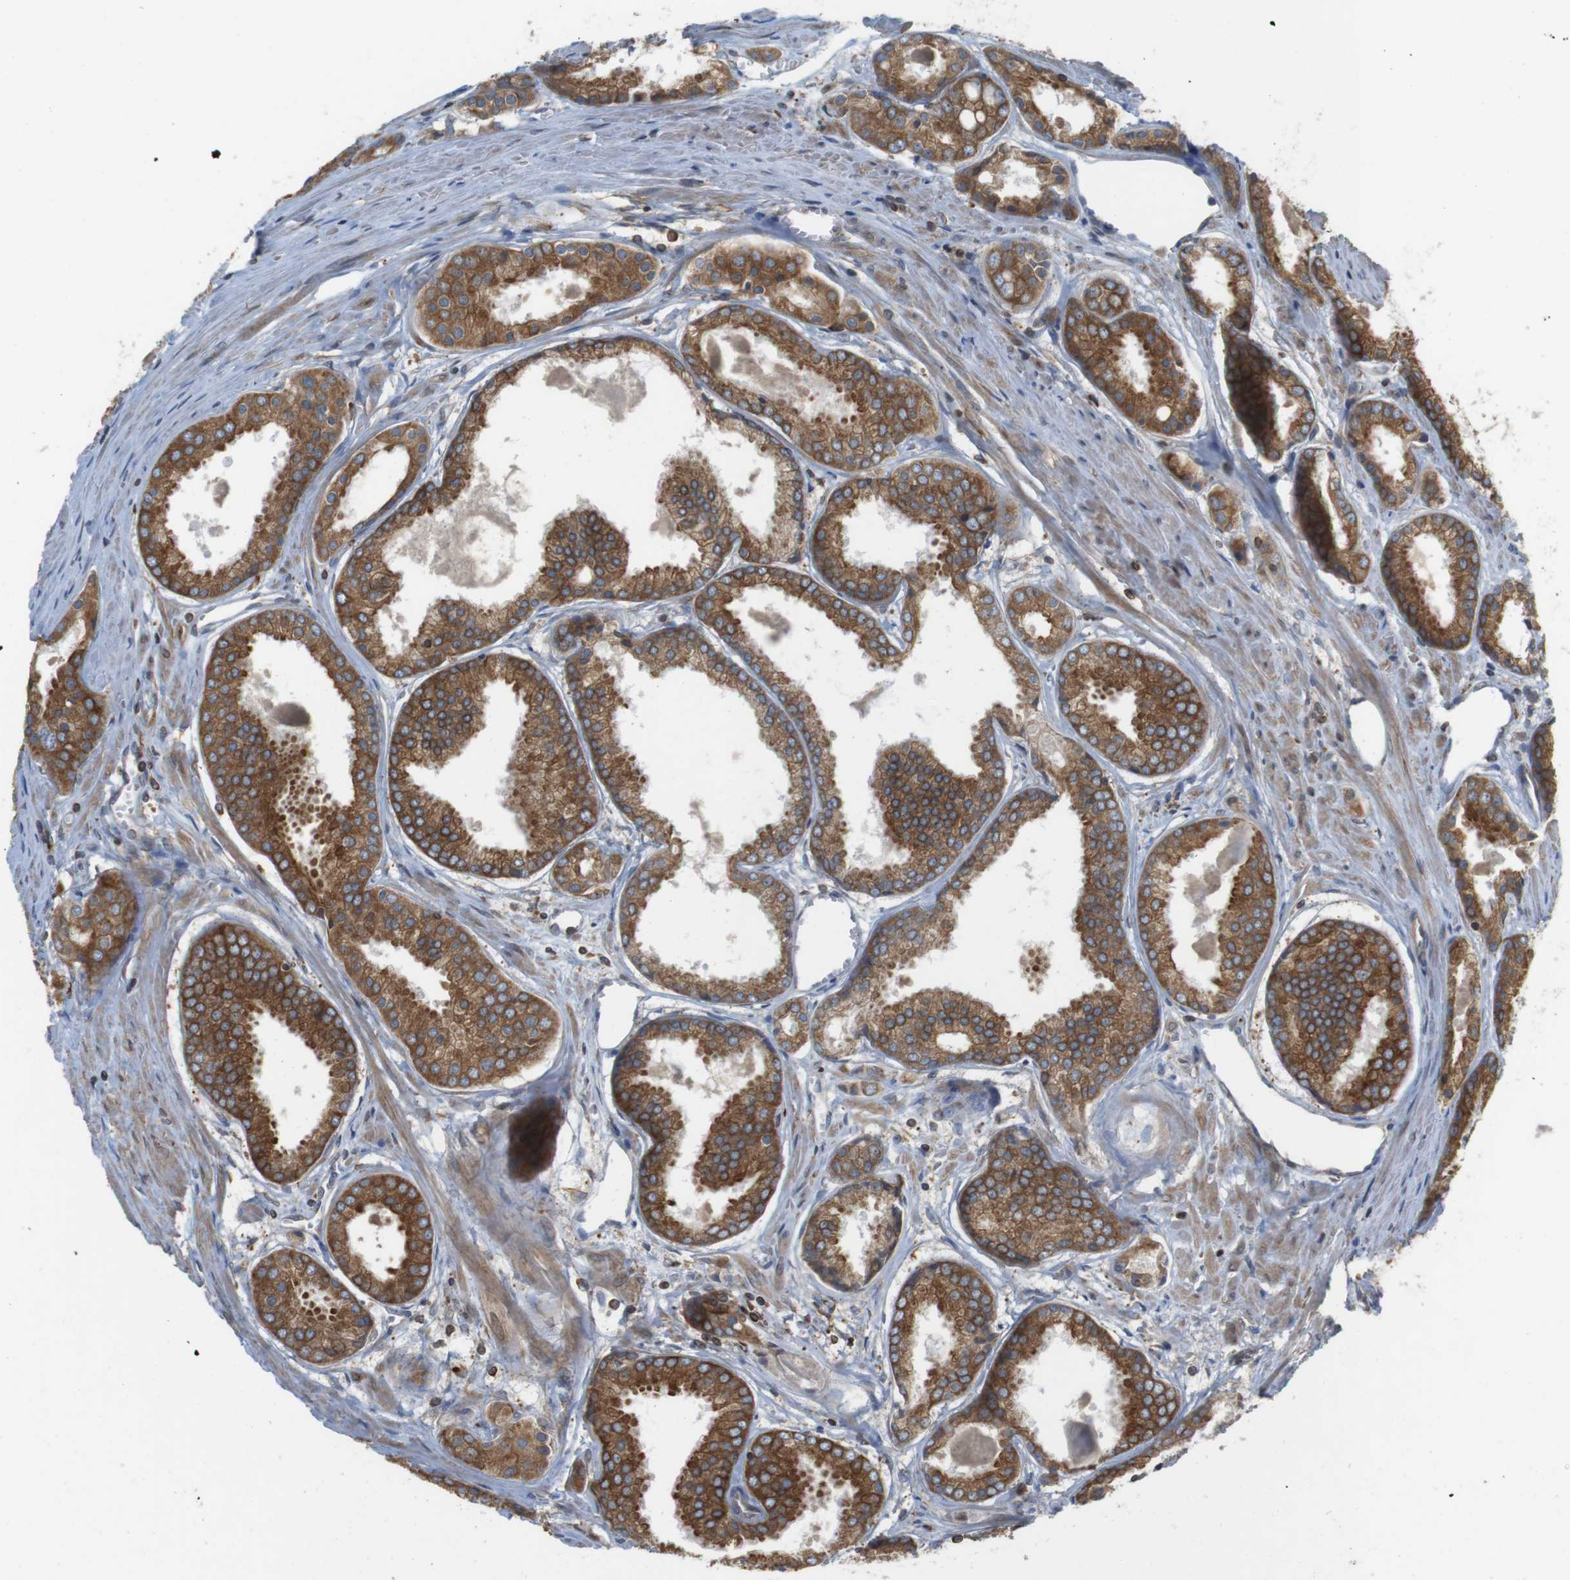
{"staining": {"intensity": "strong", "quantity": ">75%", "location": "cytoplasmic/membranous"}, "tissue": "prostate cancer", "cell_type": "Tumor cells", "image_type": "cancer", "snomed": [{"axis": "morphology", "description": "Adenocarcinoma, Low grade"}, {"axis": "topography", "description": "Prostate"}], "caption": "Brown immunohistochemical staining in prostate cancer (low-grade adenocarcinoma) exhibits strong cytoplasmic/membranous staining in about >75% of tumor cells.", "gene": "ARL6IP5", "patient": {"sex": "male", "age": 64}}